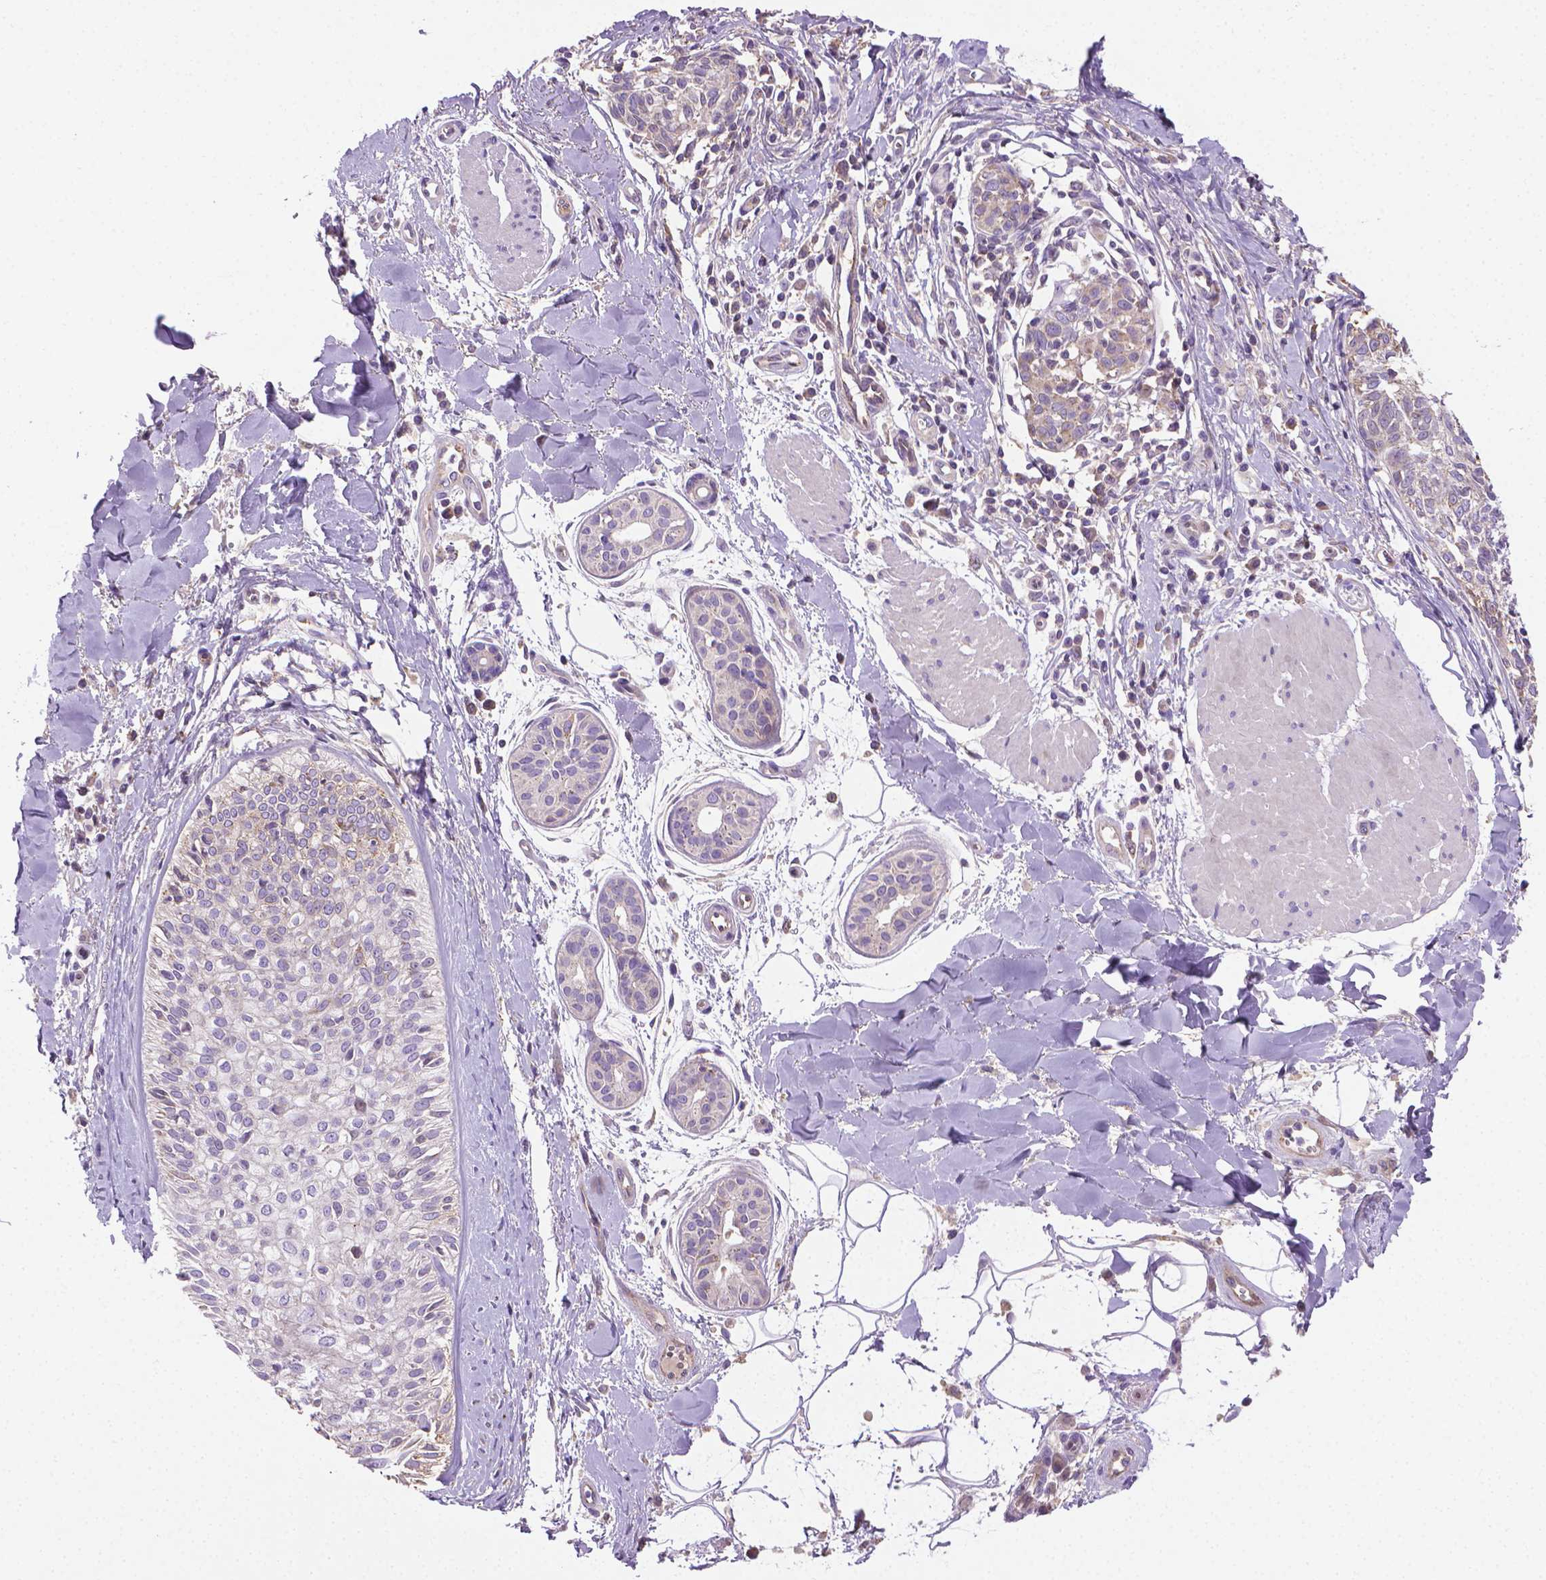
{"staining": {"intensity": "weak", "quantity": "25%-75%", "location": "cytoplasmic/membranous"}, "tissue": "melanoma", "cell_type": "Tumor cells", "image_type": "cancer", "snomed": [{"axis": "morphology", "description": "Malignant melanoma, NOS"}, {"axis": "topography", "description": "Skin"}], "caption": "A histopathology image of malignant melanoma stained for a protein reveals weak cytoplasmic/membranous brown staining in tumor cells.", "gene": "SLC51B", "patient": {"sex": "male", "age": 48}}